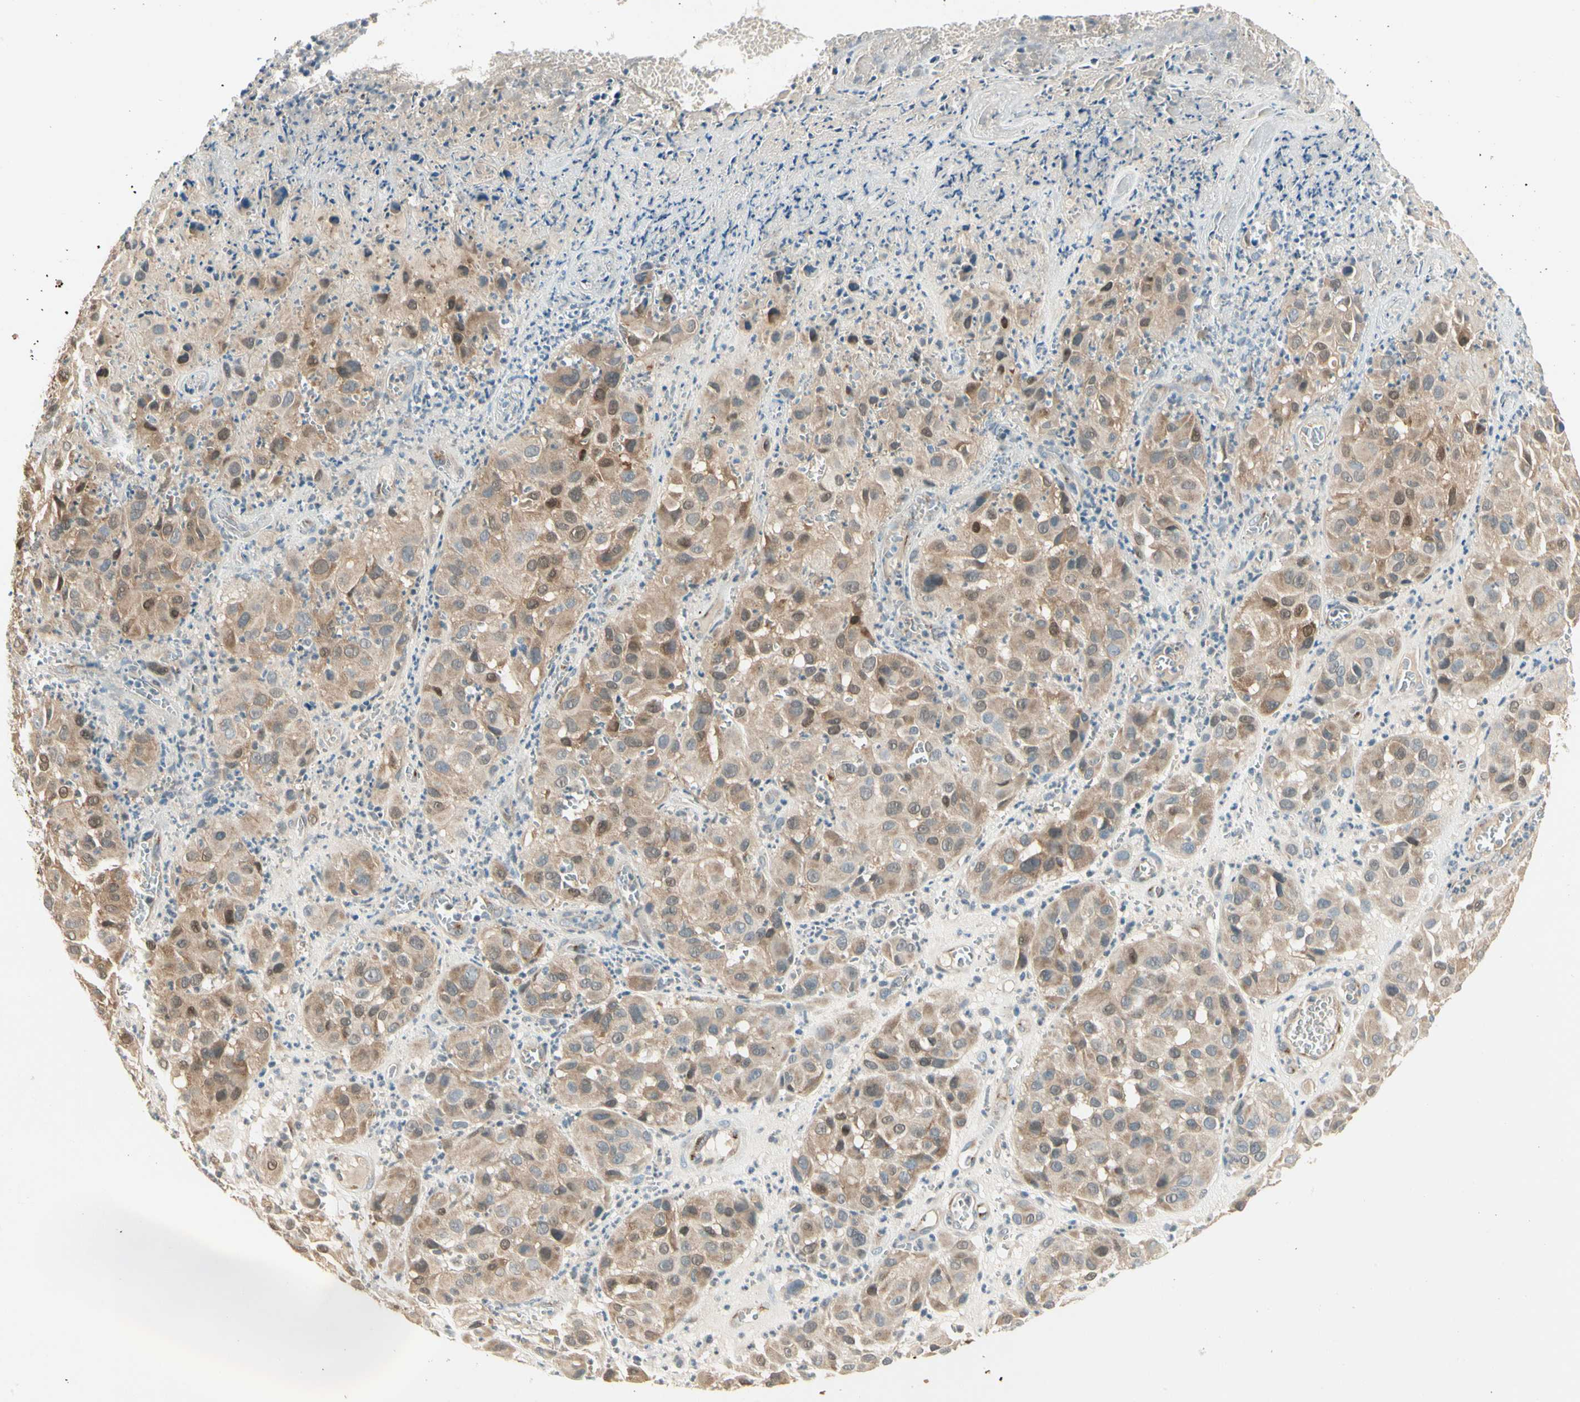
{"staining": {"intensity": "weak", "quantity": ">75%", "location": "cytoplasmic/membranous,nuclear"}, "tissue": "melanoma", "cell_type": "Tumor cells", "image_type": "cancer", "snomed": [{"axis": "morphology", "description": "Malignant melanoma, NOS"}, {"axis": "topography", "description": "Skin"}], "caption": "A brown stain labels weak cytoplasmic/membranous and nuclear staining of a protein in human melanoma tumor cells.", "gene": "MANSC1", "patient": {"sex": "female", "age": 21}}